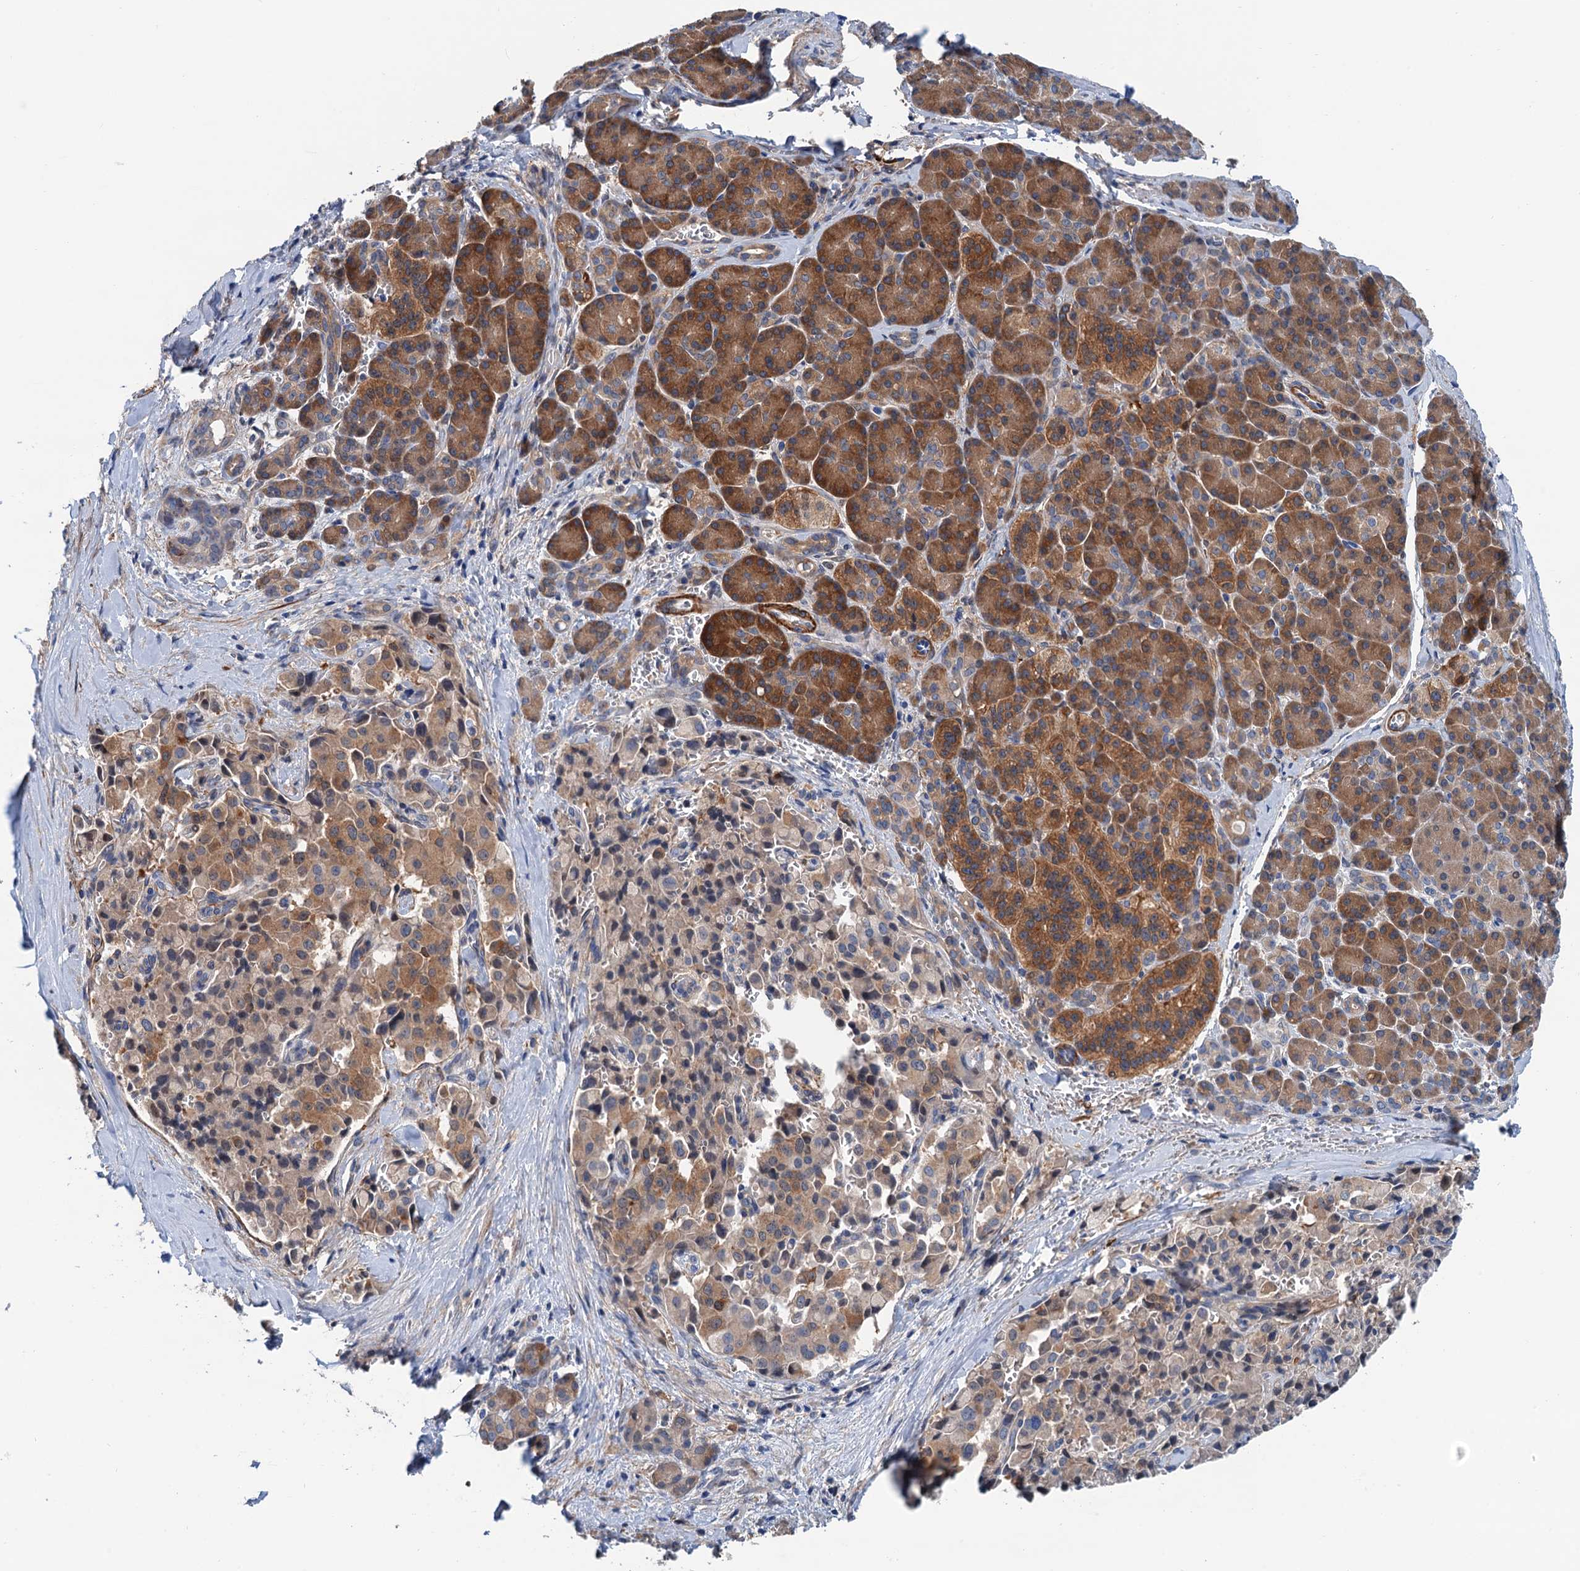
{"staining": {"intensity": "moderate", "quantity": ">75%", "location": "cytoplasmic/membranous"}, "tissue": "pancreatic cancer", "cell_type": "Tumor cells", "image_type": "cancer", "snomed": [{"axis": "morphology", "description": "Adenocarcinoma, NOS"}, {"axis": "topography", "description": "Pancreas"}], "caption": "Tumor cells show moderate cytoplasmic/membranous staining in about >75% of cells in pancreatic cancer (adenocarcinoma). Immunohistochemistry stains the protein of interest in brown and the nuclei are stained blue.", "gene": "CSTPP1", "patient": {"sex": "male", "age": 65}}